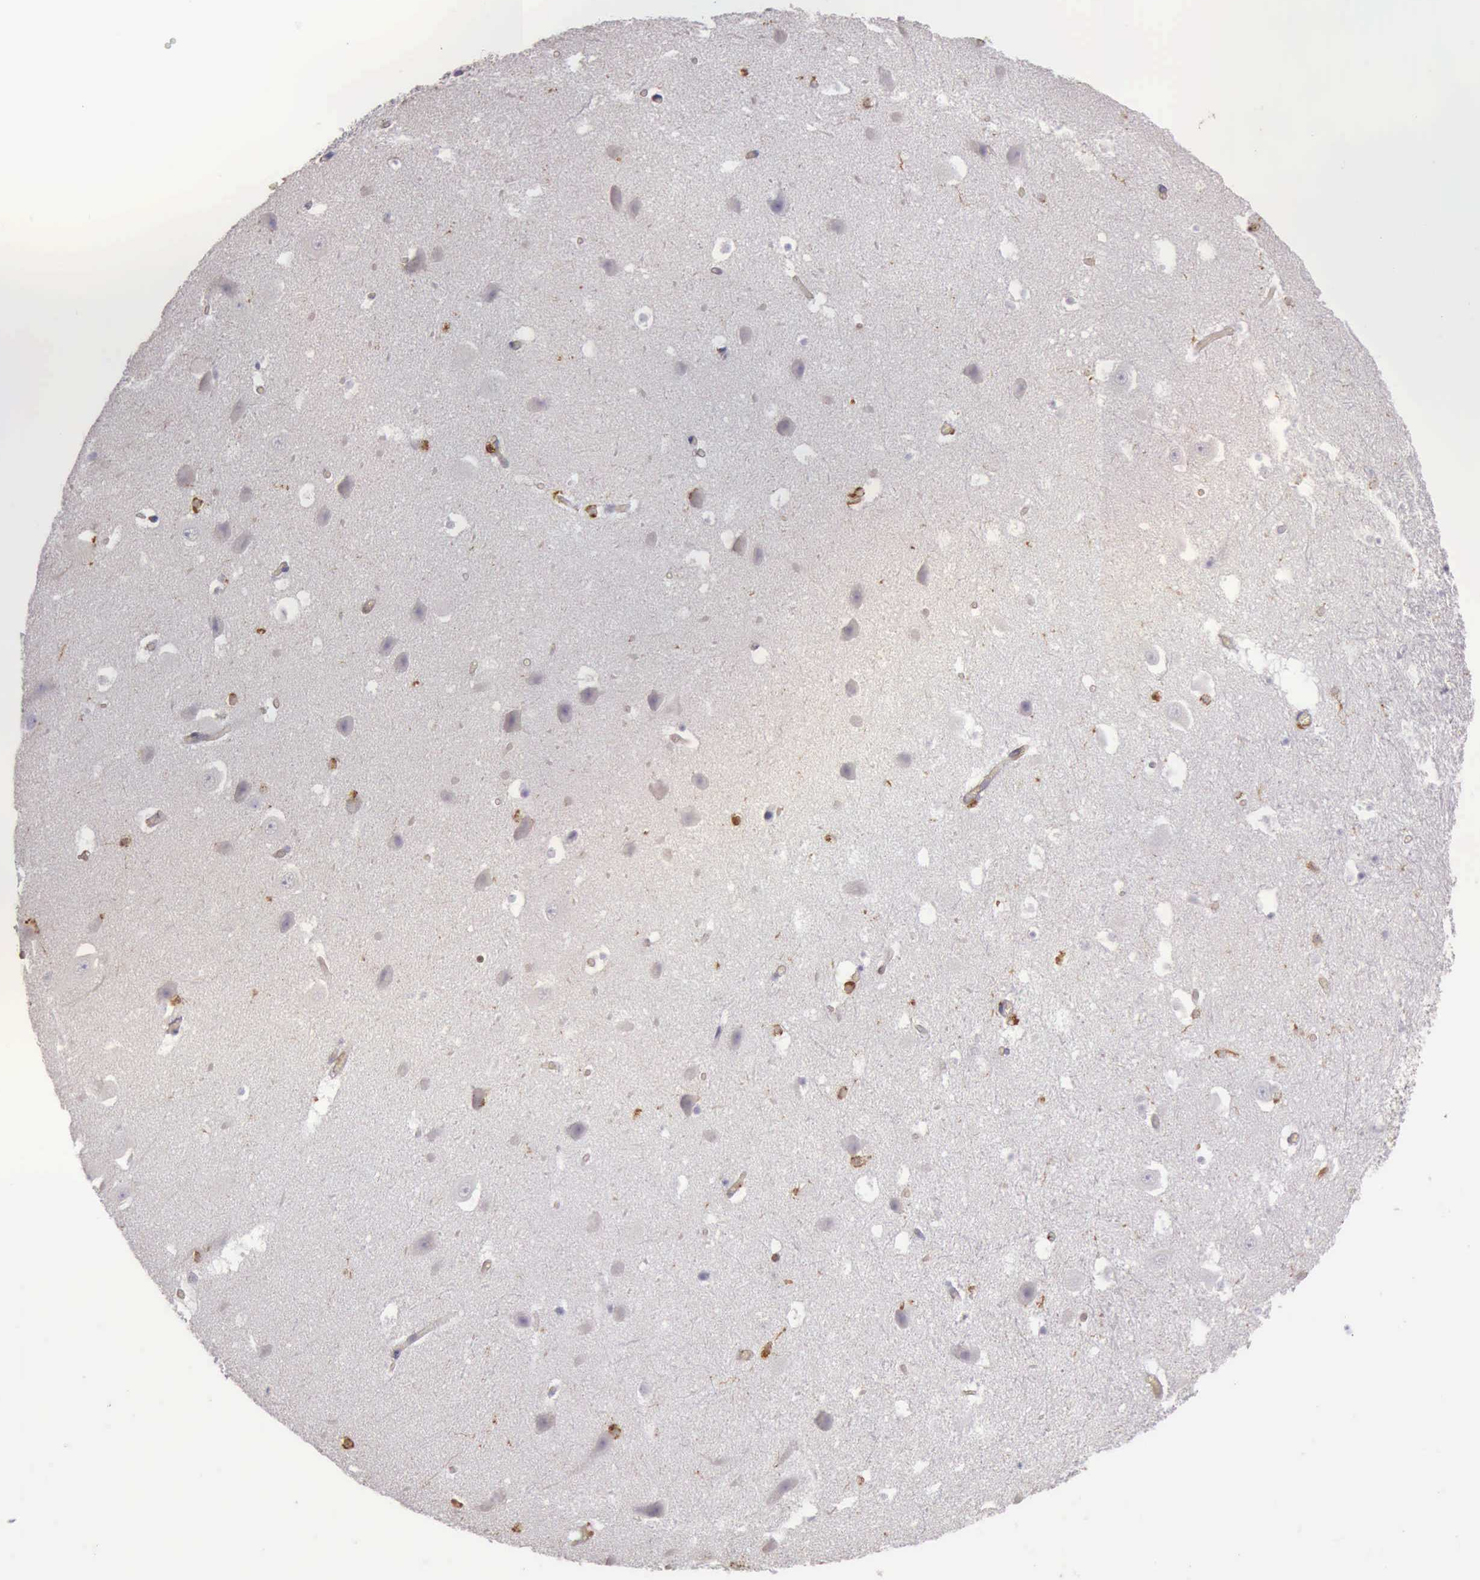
{"staining": {"intensity": "negative", "quantity": "none", "location": "none"}, "tissue": "hippocampus", "cell_type": "Glial cells", "image_type": "normal", "snomed": [{"axis": "morphology", "description": "Normal tissue, NOS"}, {"axis": "topography", "description": "Hippocampus"}], "caption": "The image shows no staining of glial cells in benign hippocampus.", "gene": "ARHGAP4", "patient": {"sex": "male", "age": 45}}